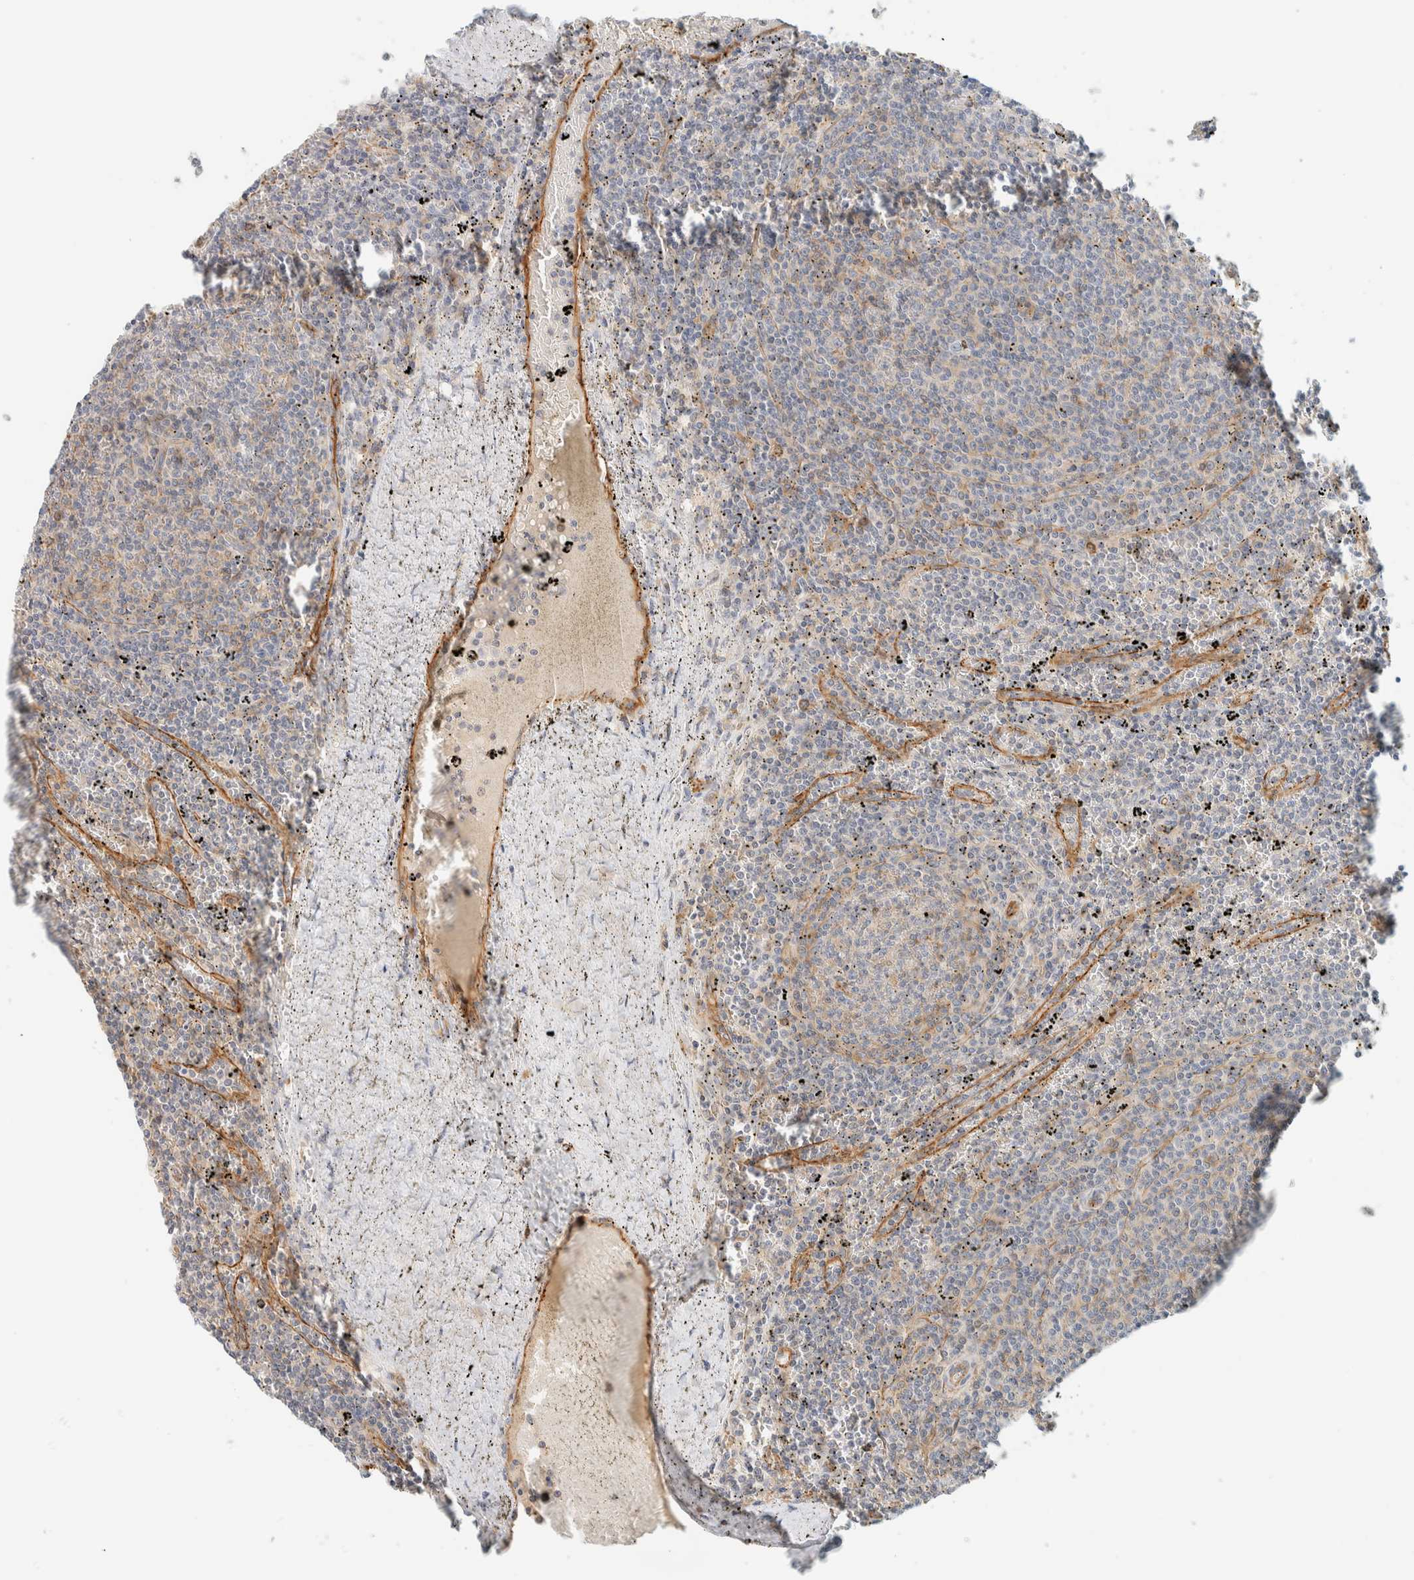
{"staining": {"intensity": "negative", "quantity": "none", "location": "none"}, "tissue": "lymphoma", "cell_type": "Tumor cells", "image_type": "cancer", "snomed": [{"axis": "morphology", "description": "Malignant lymphoma, non-Hodgkin's type, Low grade"}, {"axis": "topography", "description": "Spleen"}], "caption": "Histopathology image shows no significant protein expression in tumor cells of low-grade malignant lymphoma, non-Hodgkin's type. (Immunohistochemistry (ihc), brightfield microscopy, high magnification).", "gene": "LIMA1", "patient": {"sex": "female", "age": 50}}